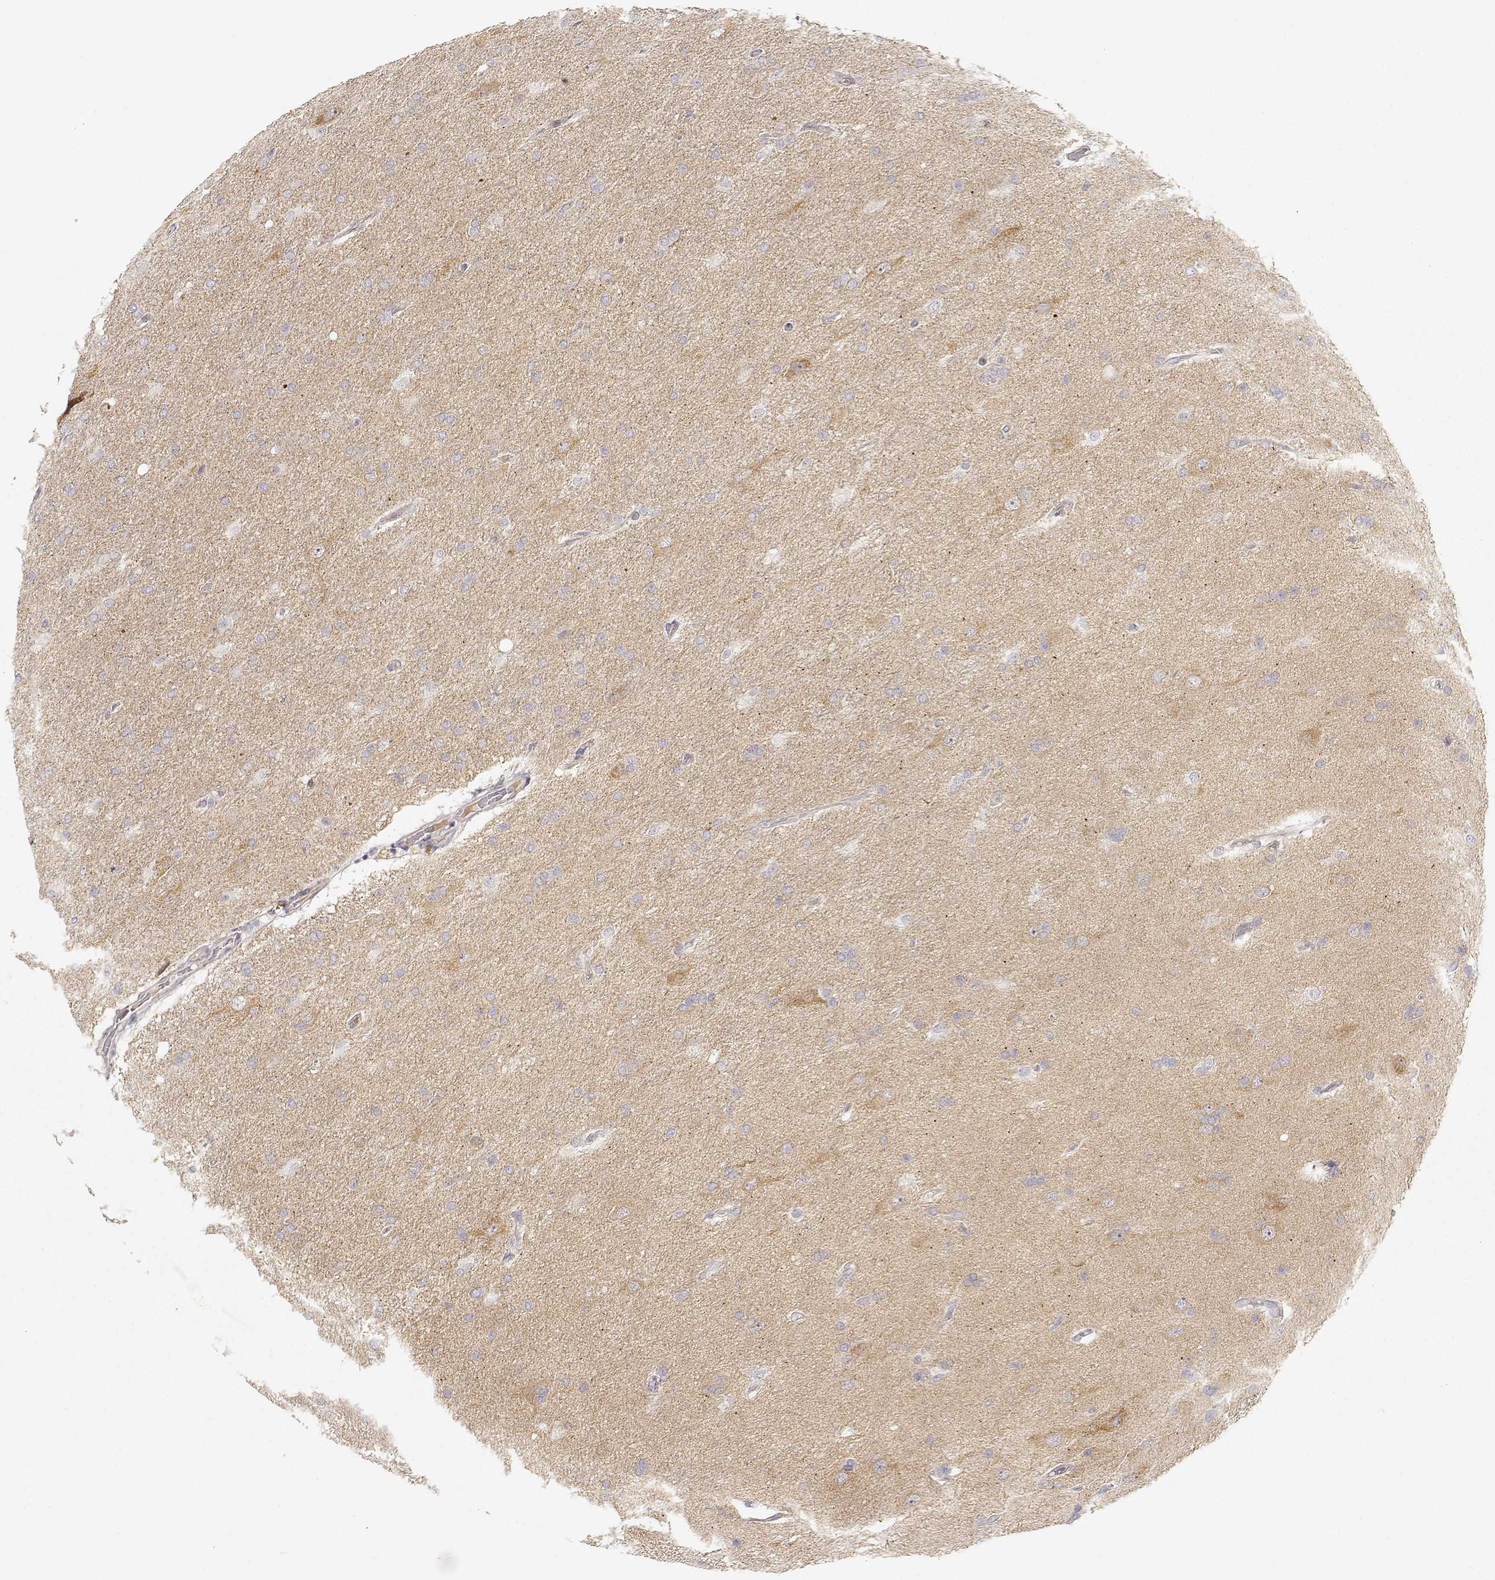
{"staining": {"intensity": "negative", "quantity": "none", "location": "none"}, "tissue": "glioma", "cell_type": "Tumor cells", "image_type": "cancer", "snomed": [{"axis": "morphology", "description": "Glioma, malignant, High grade"}, {"axis": "topography", "description": "Cerebral cortex"}], "caption": "Immunohistochemical staining of malignant high-grade glioma reveals no significant positivity in tumor cells.", "gene": "EAF2", "patient": {"sex": "male", "age": 70}}